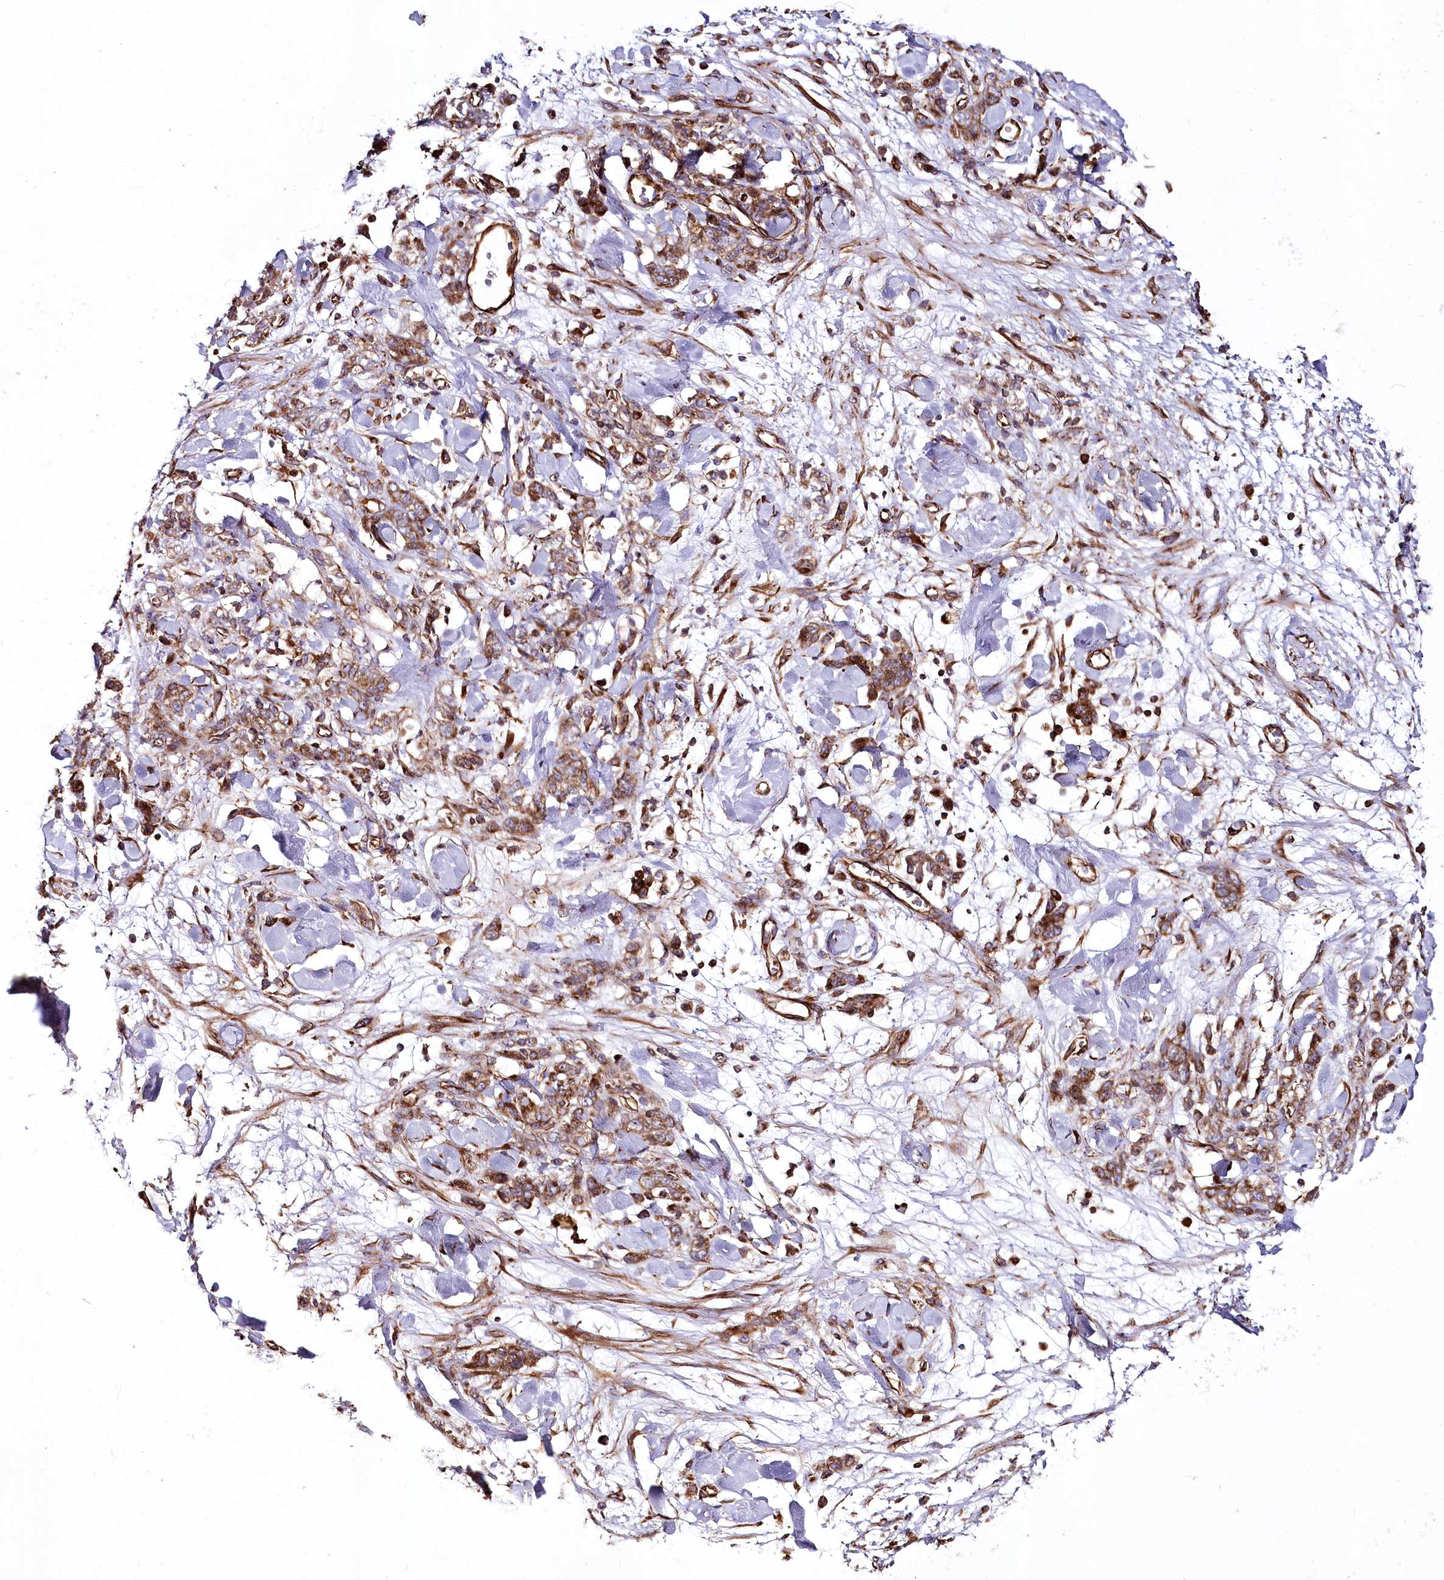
{"staining": {"intensity": "moderate", "quantity": ">75%", "location": "cytoplasmic/membranous"}, "tissue": "stomach cancer", "cell_type": "Tumor cells", "image_type": "cancer", "snomed": [{"axis": "morphology", "description": "Normal tissue, NOS"}, {"axis": "morphology", "description": "Adenocarcinoma, NOS"}, {"axis": "topography", "description": "Stomach"}], "caption": "The micrograph demonstrates staining of stomach adenocarcinoma, revealing moderate cytoplasmic/membranous protein positivity (brown color) within tumor cells.", "gene": "THUMPD3", "patient": {"sex": "male", "age": 82}}